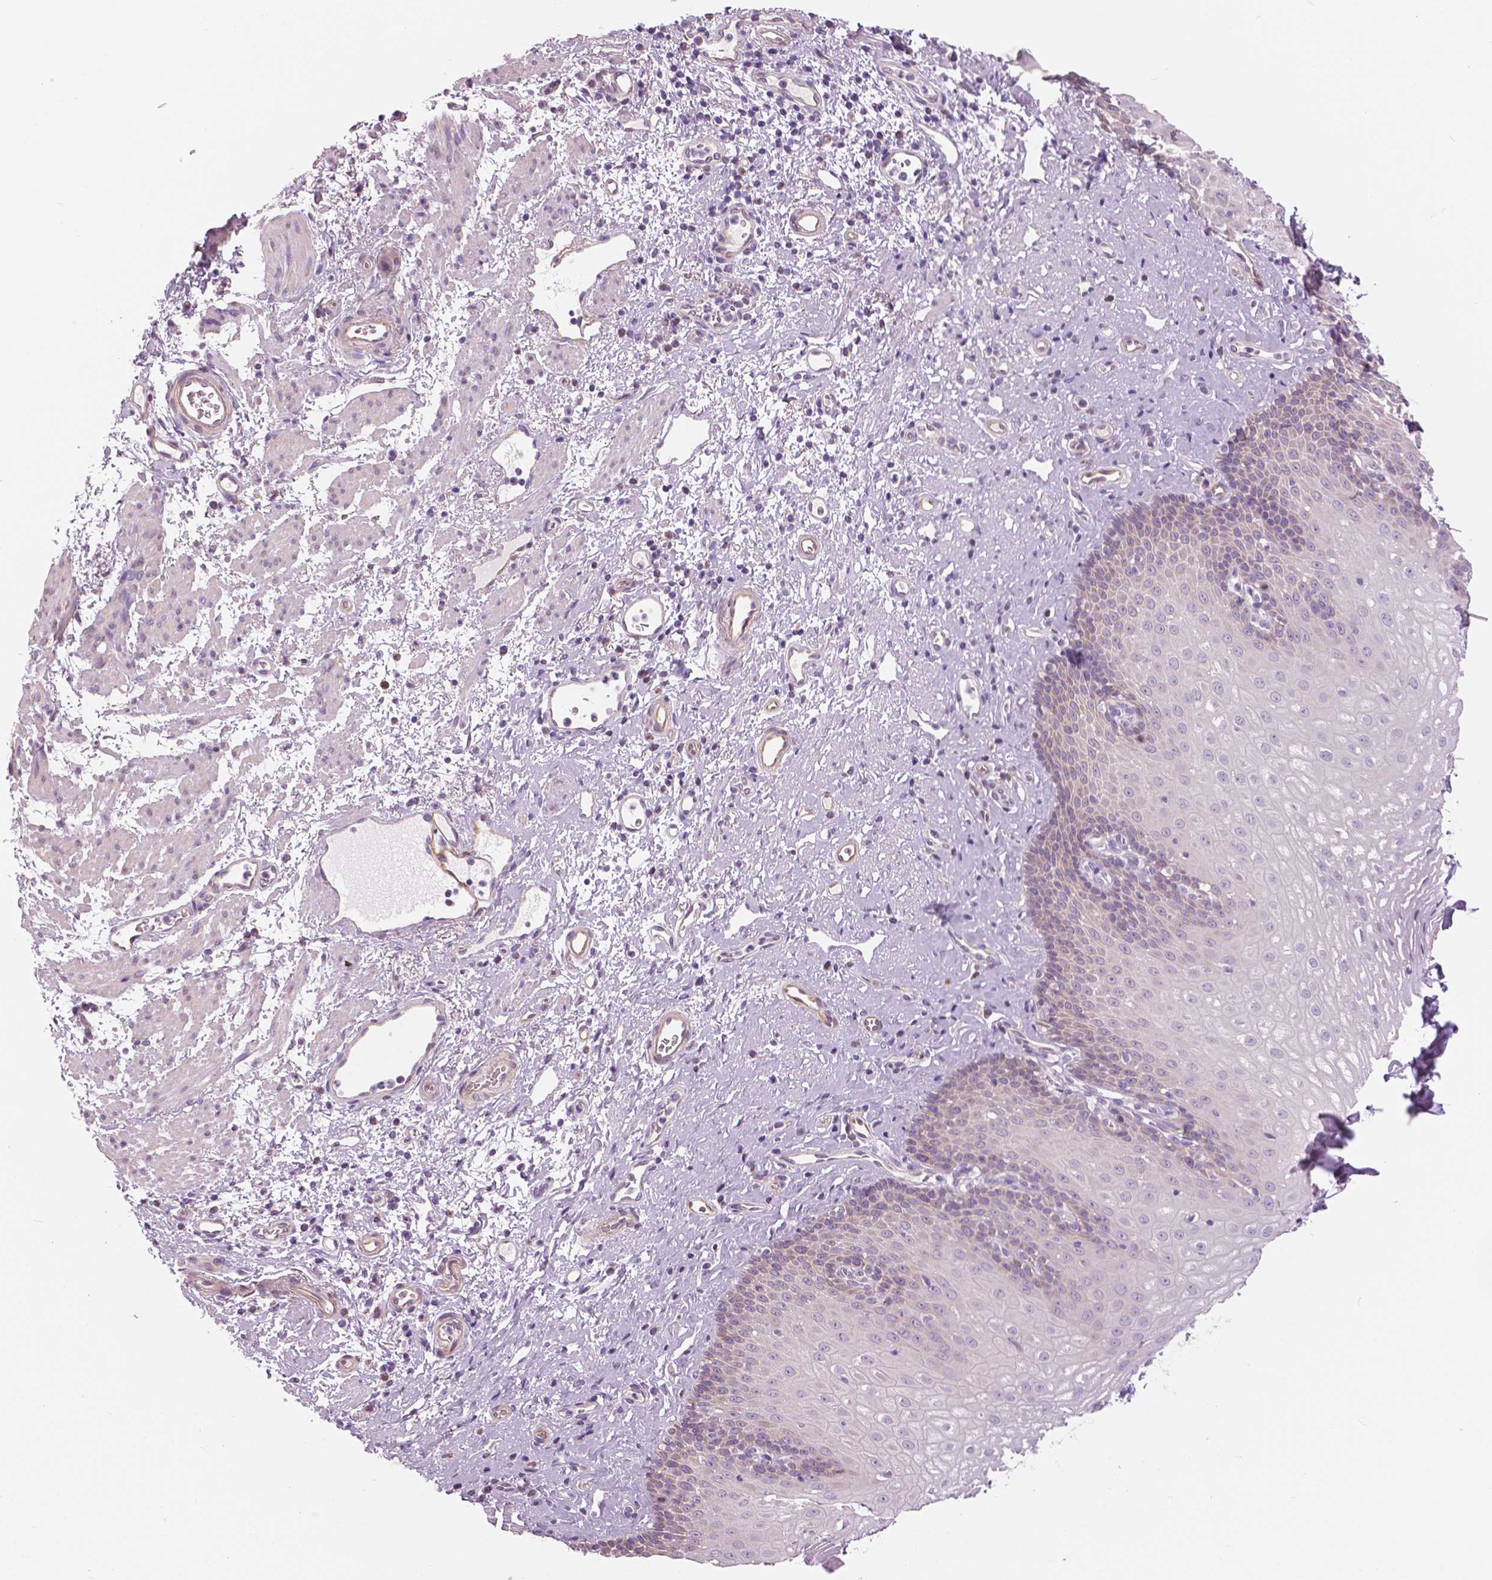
{"staining": {"intensity": "negative", "quantity": "none", "location": "none"}, "tissue": "esophagus", "cell_type": "Squamous epithelial cells", "image_type": "normal", "snomed": [{"axis": "morphology", "description": "Normal tissue, NOS"}, {"axis": "topography", "description": "Esophagus"}], "caption": "Immunohistochemistry photomicrograph of unremarkable human esophagus stained for a protein (brown), which reveals no positivity in squamous epithelial cells. (Immunohistochemistry (ihc), brightfield microscopy, high magnification).", "gene": "SLC24A1", "patient": {"sex": "female", "age": 68}}